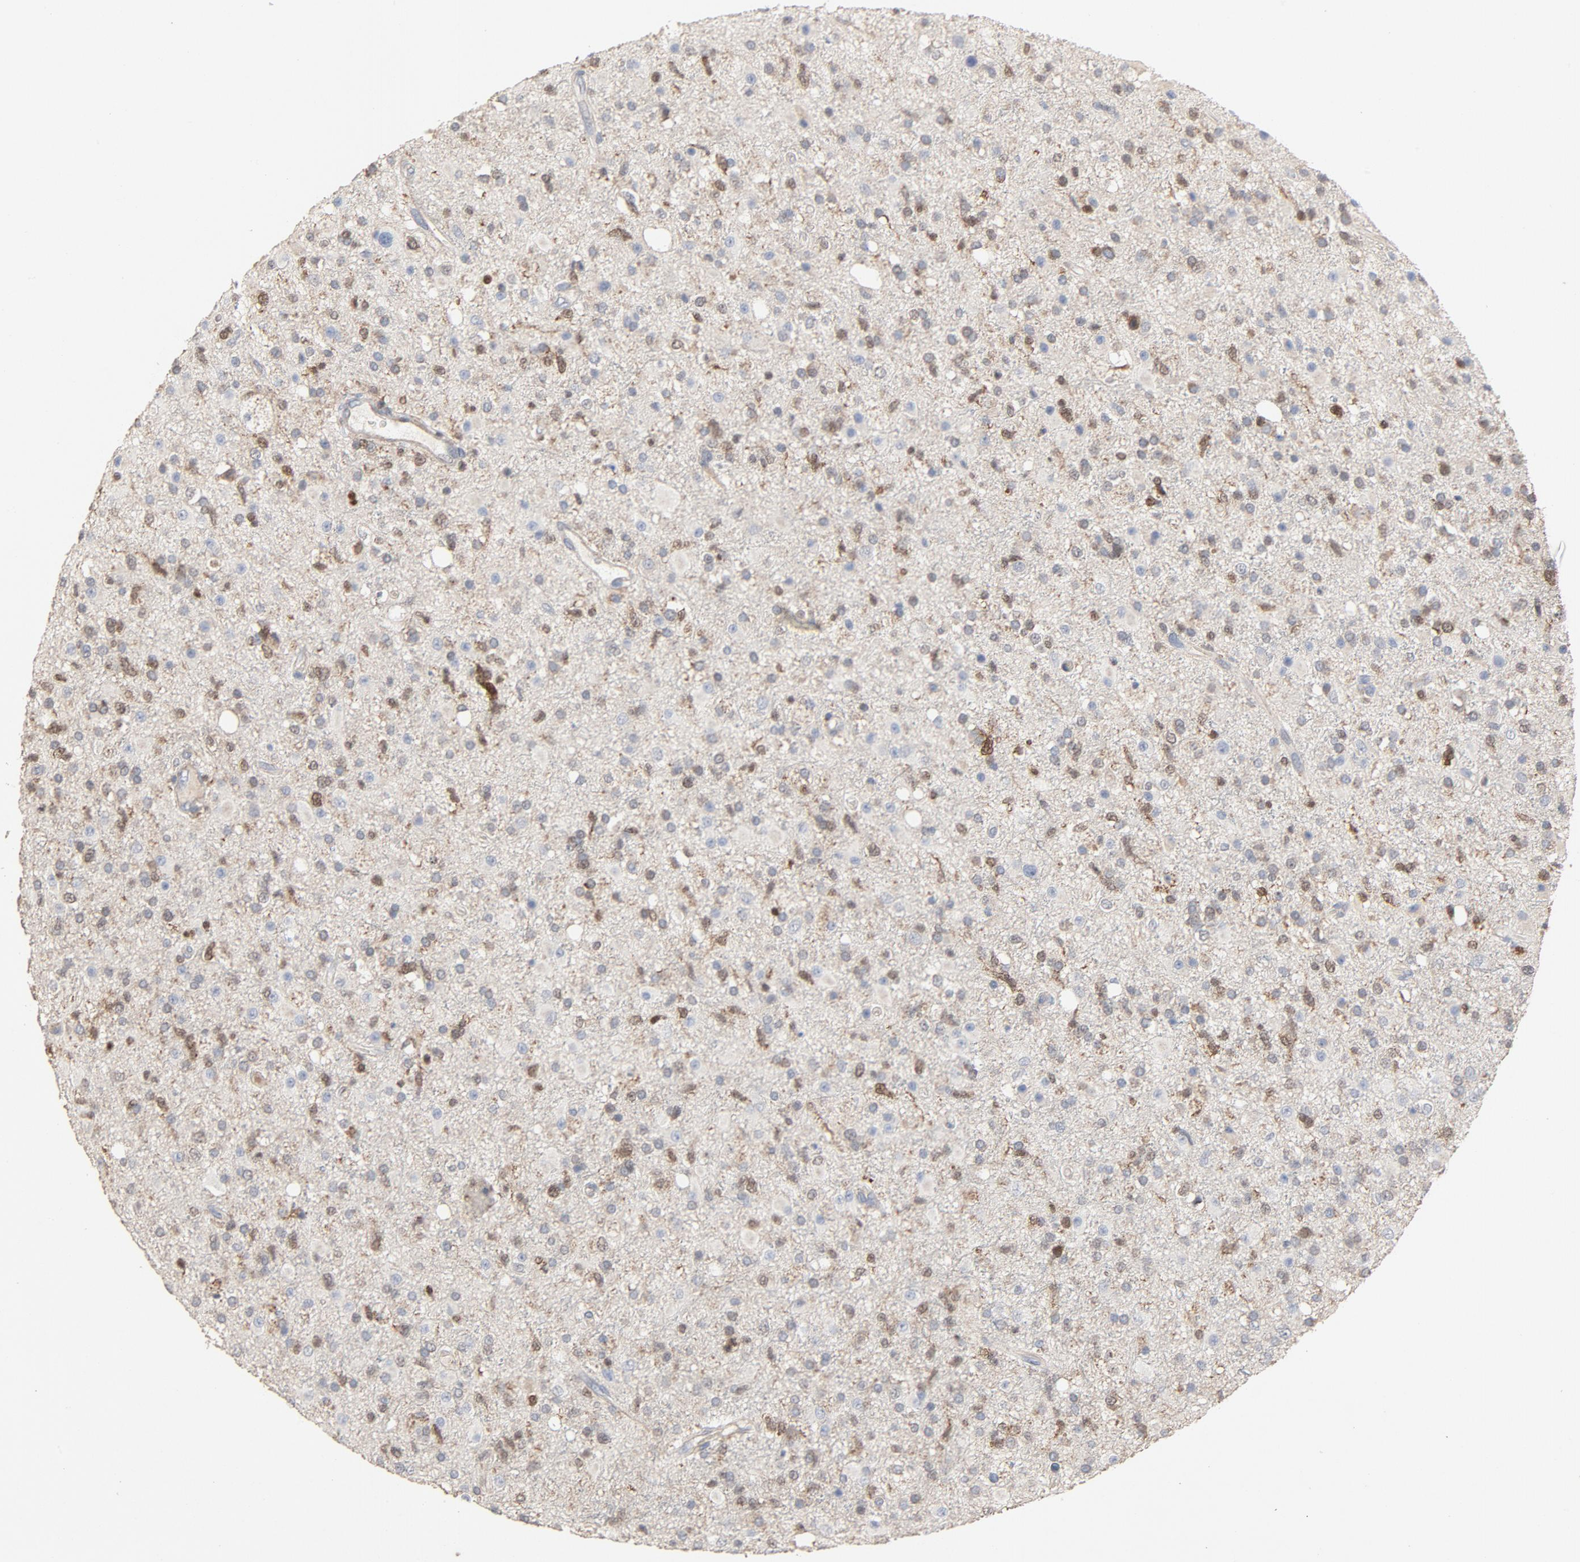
{"staining": {"intensity": "moderate", "quantity": "<25%", "location": "cytoplasmic/membranous,nuclear"}, "tissue": "glioma", "cell_type": "Tumor cells", "image_type": "cancer", "snomed": [{"axis": "morphology", "description": "Glioma, malignant, High grade"}, {"axis": "topography", "description": "Brain"}], "caption": "Immunohistochemical staining of human malignant glioma (high-grade) demonstrates low levels of moderate cytoplasmic/membranous and nuclear staining in approximately <25% of tumor cells.", "gene": "CDK6", "patient": {"sex": "male", "age": 33}}